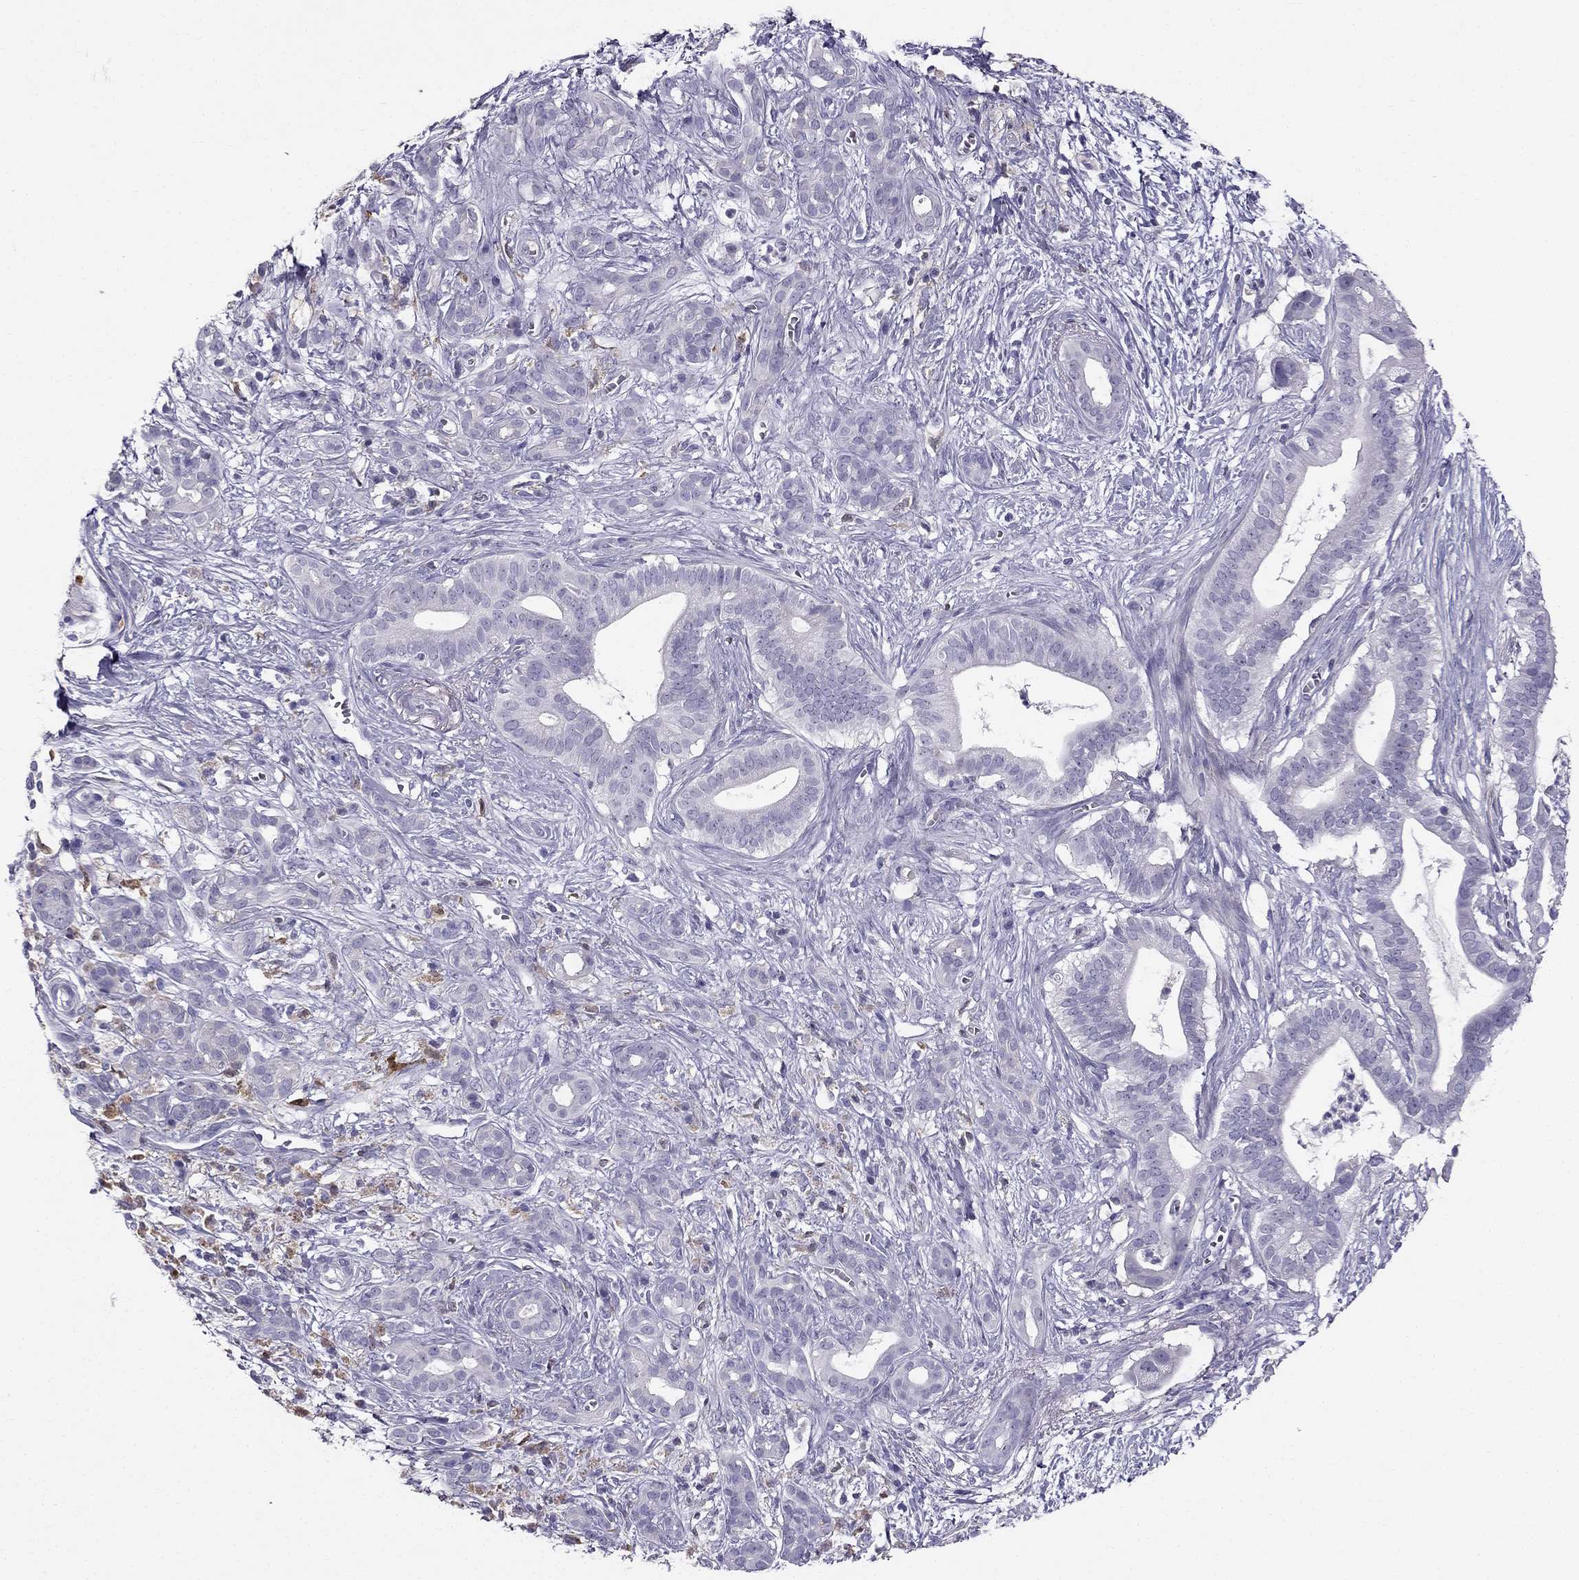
{"staining": {"intensity": "negative", "quantity": "none", "location": "none"}, "tissue": "pancreatic cancer", "cell_type": "Tumor cells", "image_type": "cancer", "snomed": [{"axis": "morphology", "description": "Adenocarcinoma, NOS"}, {"axis": "topography", "description": "Pancreas"}], "caption": "Immunohistochemical staining of adenocarcinoma (pancreatic) reveals no significant expression in tumor cells.", "gene": "LMTK3", "patient": {"sex": "male", "age": 61}}